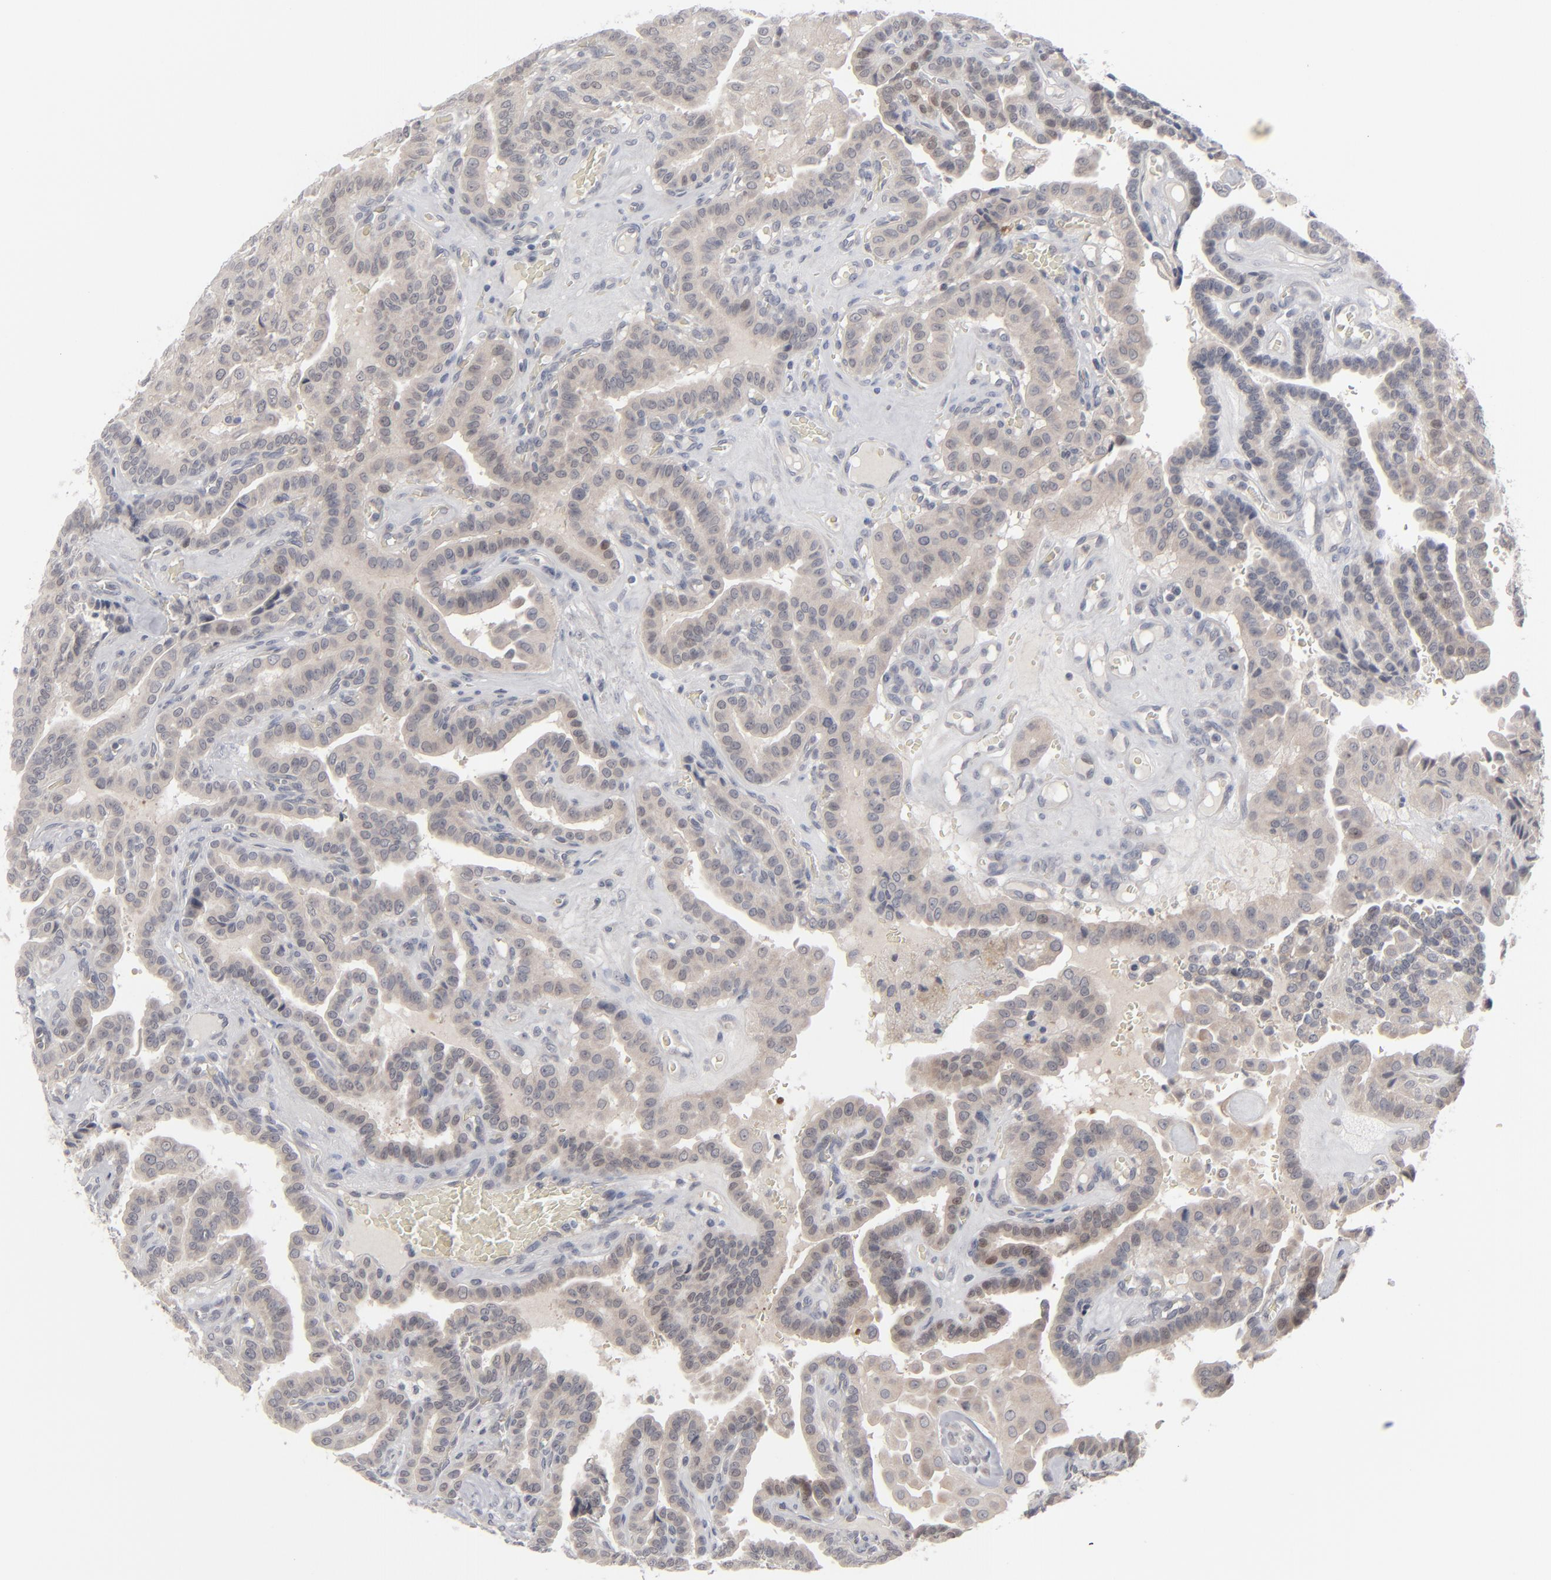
{"staining": {"intensity": "weak", "quantity": ">75%", "location": "cytoplasmic/membranous"}, "tissue": "thyroid cancer", "cell_type": "Tumor cells", "image_type": "cancer", "snomed": [{"axis": "morphology", "description": "Papillary adenocarcinoma, NOS"}, {"axis": "topography", "description": "Thyroid gland"}], "caption": "Immunohistochemical staining of papillary adenocarcinoma (thyroid) reveals low levels of weak cytoplasmic/membranous positivity in approximately >75% of tumor cells.", "gene": "POF1B", "patient": {"sex": "male", "age": 87}}